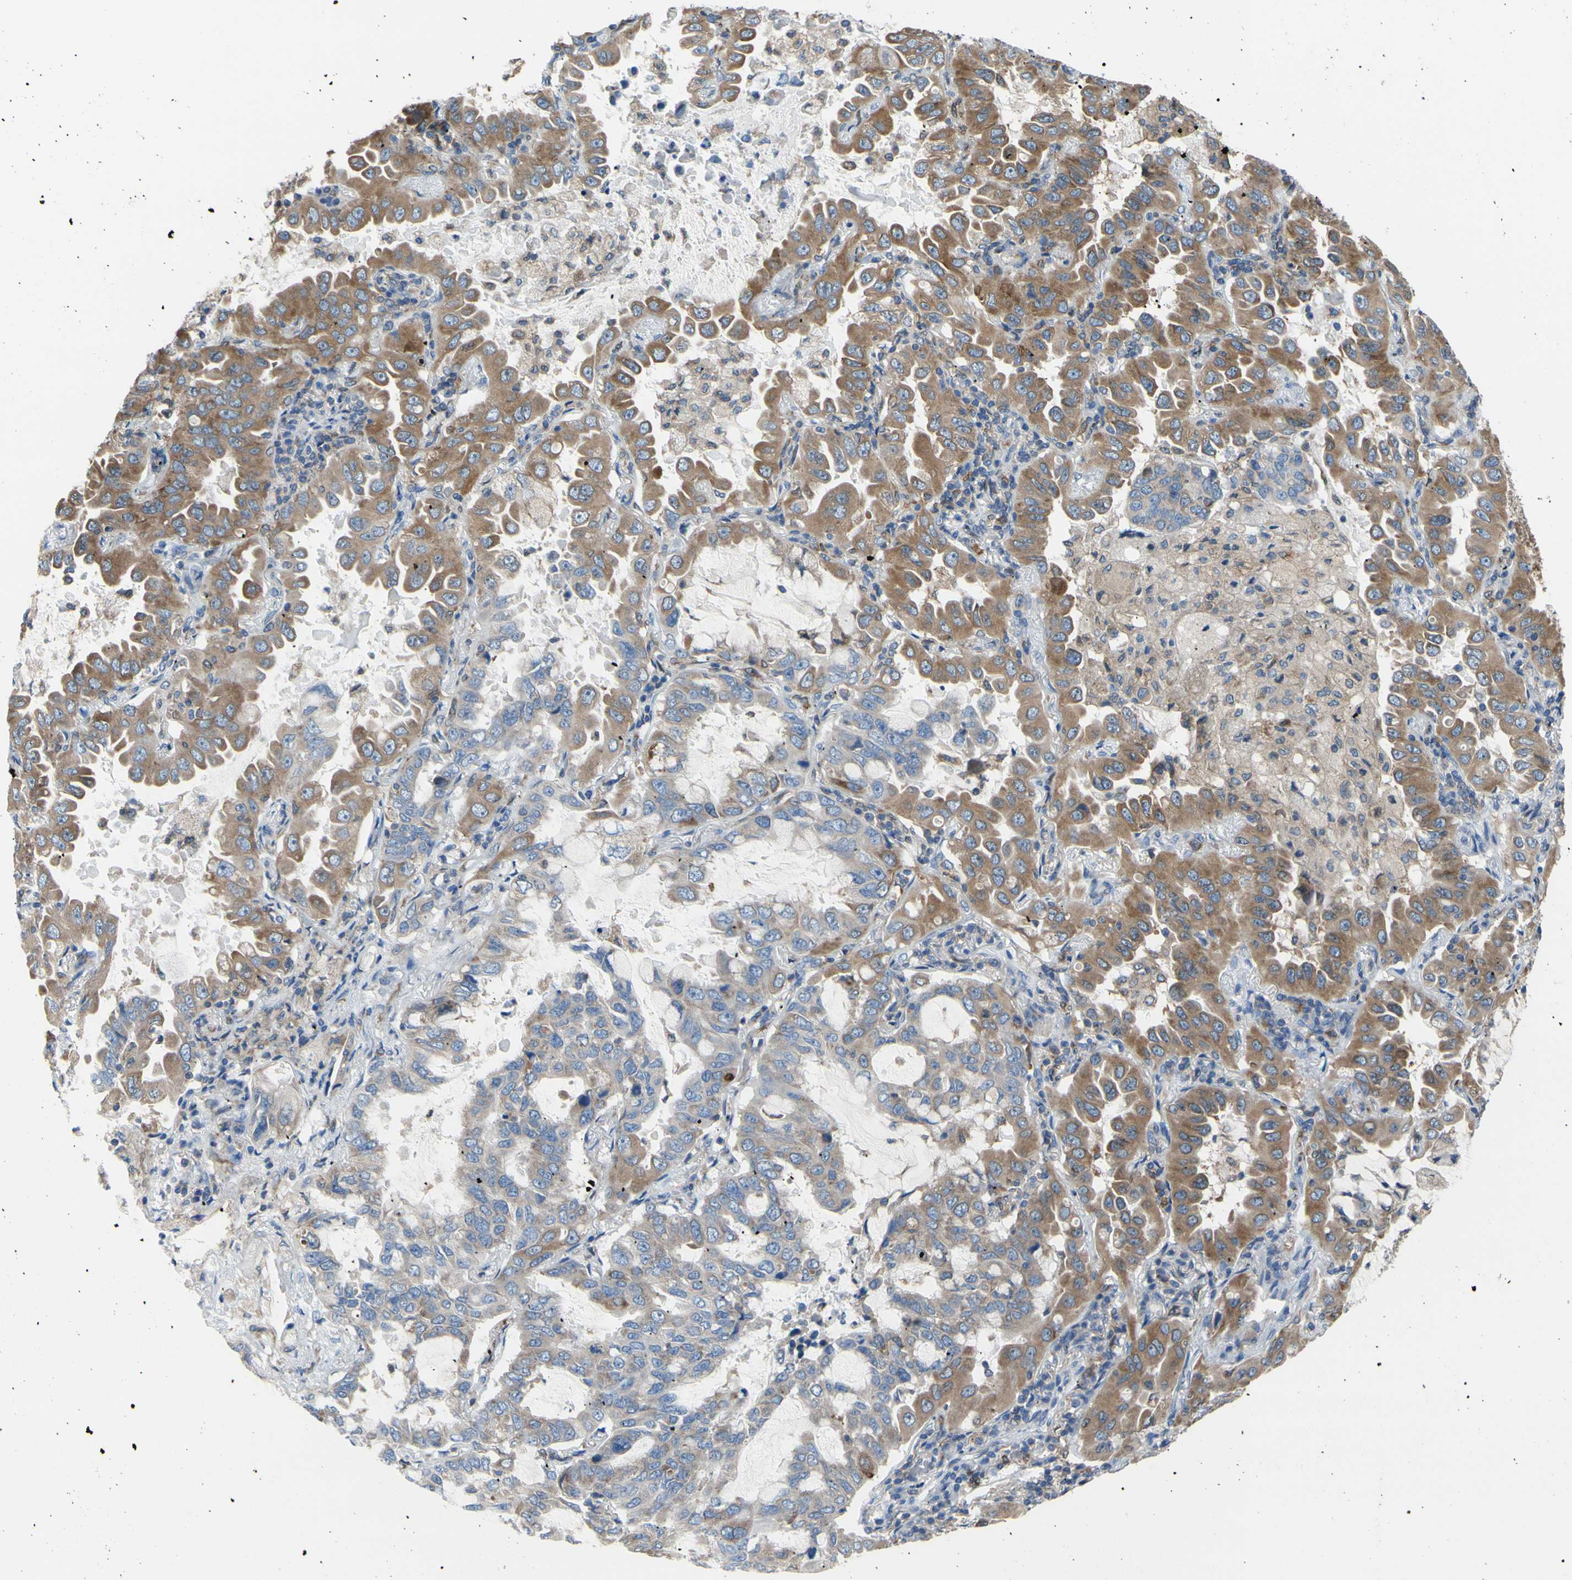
{"staining": {"intensity": "moderate", "quantity": ">75%", "location": "cytoplasmic/membranous"}, "tissue": "lung cancer", "cell_type": "Tumor cells", "image_type": "cancer", "snomed": [{"axis": "morphology", "description": "Adenocarcinoma, NOS"}, {"axis": "topography", "description": "Lung"}], "caption": "Lung cancer tissue reveals moderate cytoplasmic/membranous expression in about >75% of tumor cells, visualized by immunohistochemistry.", "gene": "MGST2", "patient": {"sex": "male", "age": 64}}